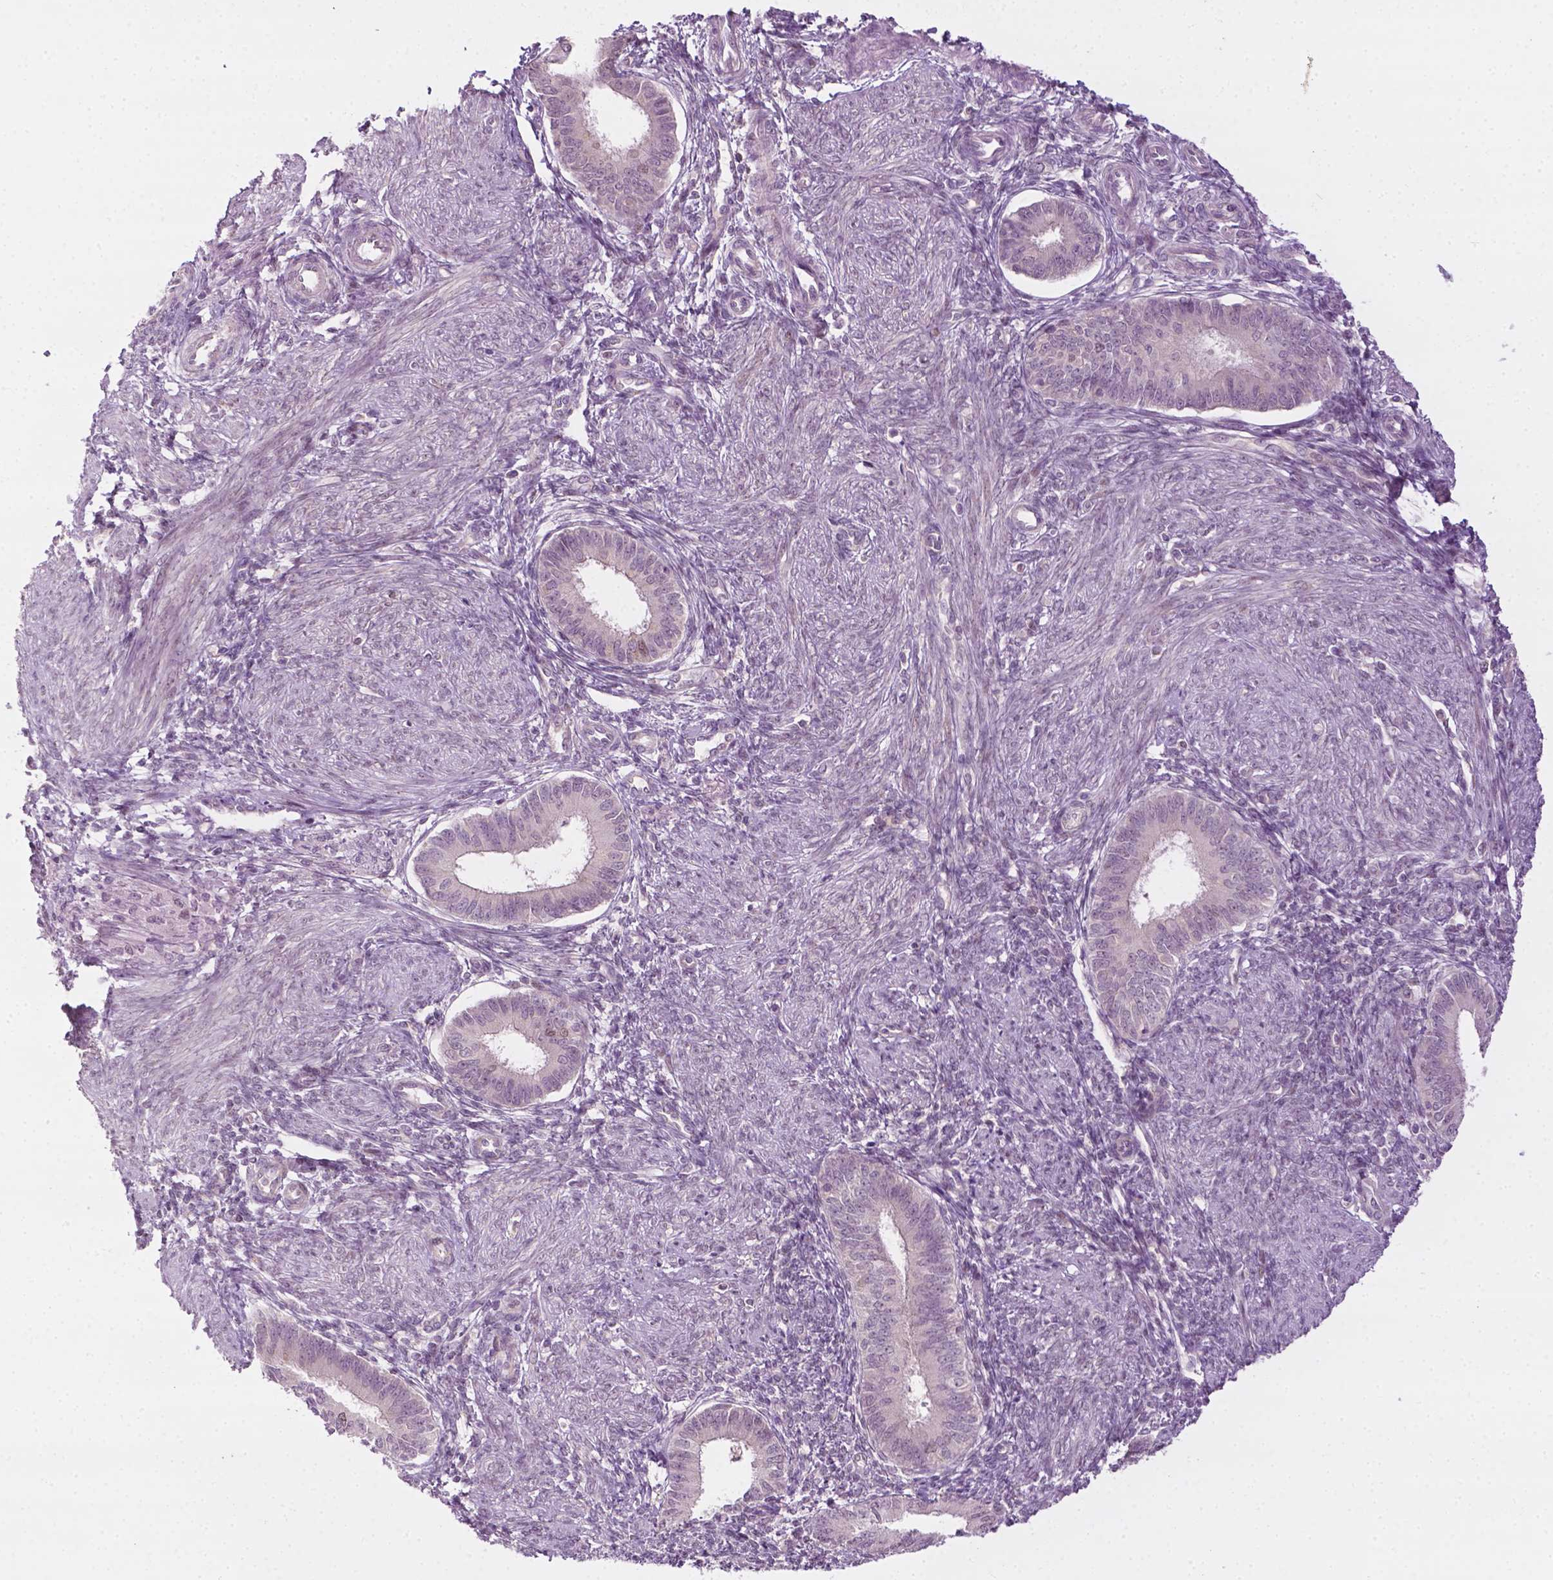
{"staining": {"intensity": "negative", "quantity": "none", "location": "none"}, "tissue": "endometrium", "cell_type": "Cells in endometrial stroma", "image_type": "normal", "snomed": [{"axis": "morphology", "description": "Normal tissue, NOS"}, {"axis": "topography", "description": "Endometrium"}], "caption": "Cells in endometrial stroma are negative for brown protein staining in unremarkable endometrium. (IHC, brightfield microscopy, high magnification).", "gene": "DENND4A", "patient": {"sex": "female", "age": 39}}